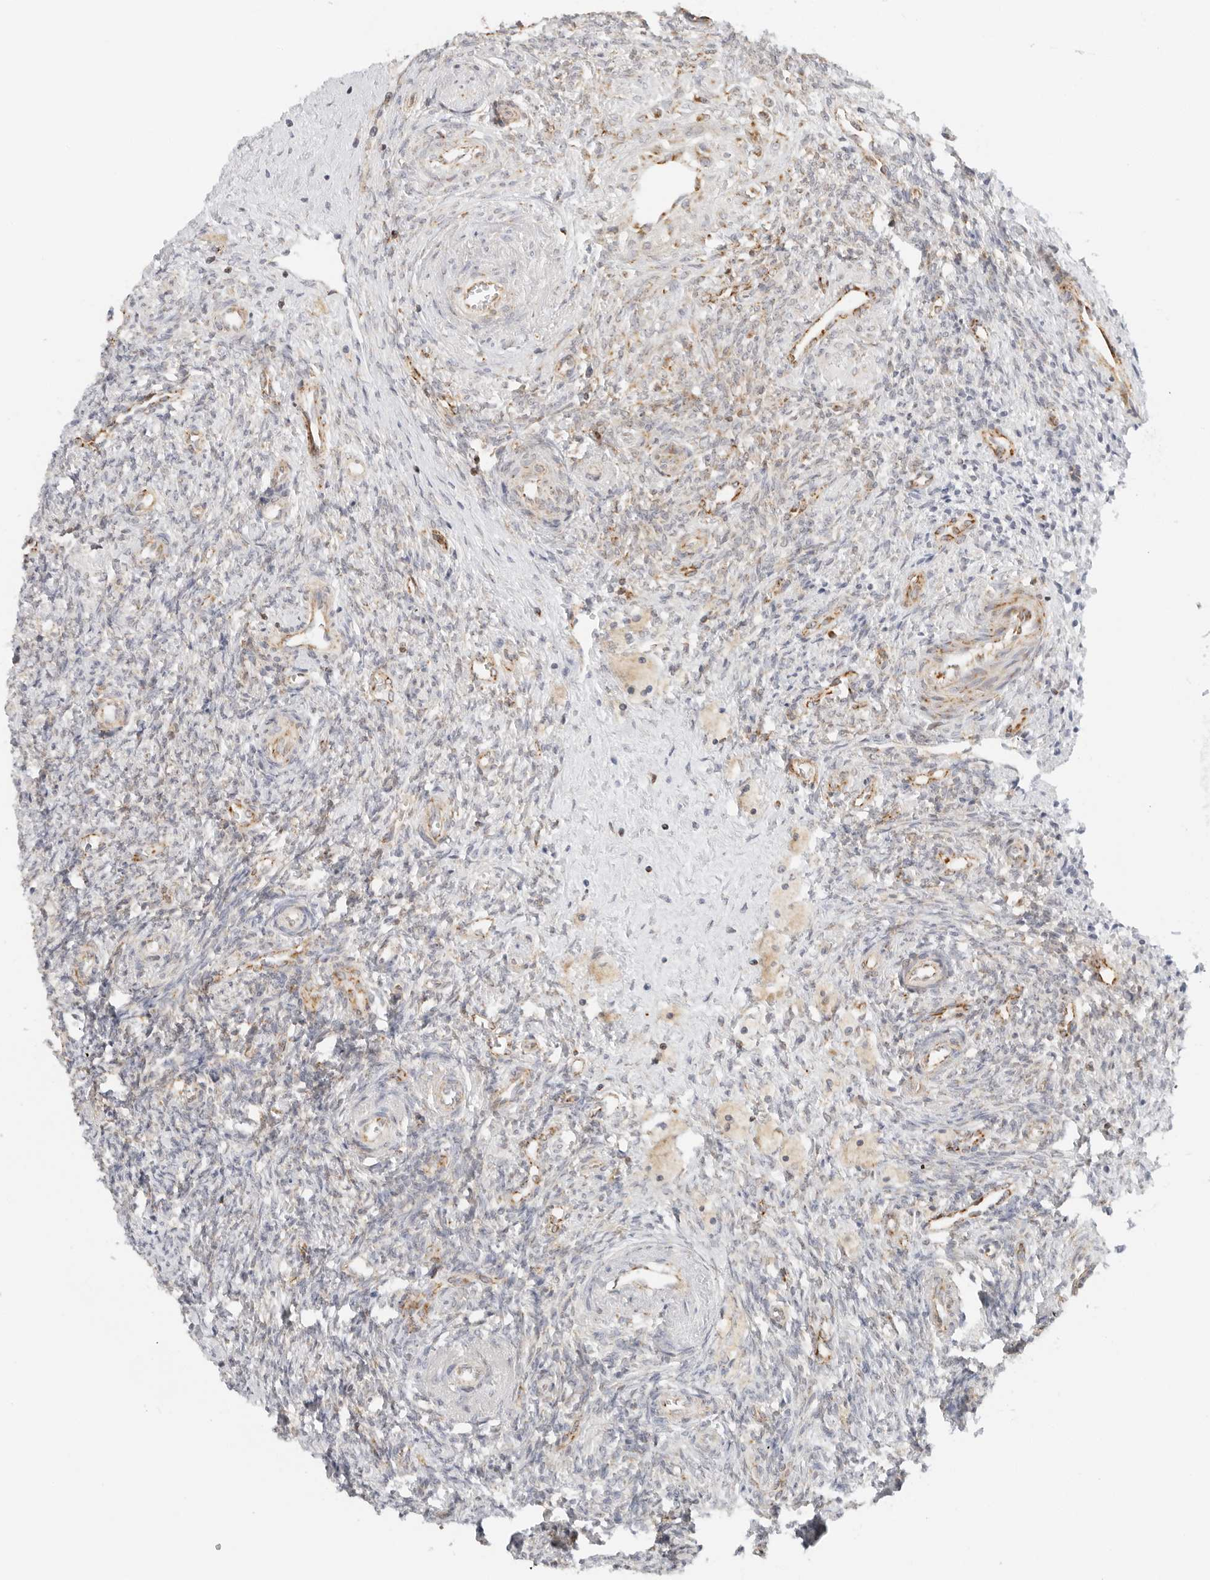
{"staining": {"intensity": "negative", "quantity": "none", "location": "none"}, "tissue": "ovary", "cell_type": "Ovarian stroma cells", "image_type": "normal", "snomed": [{"axis": "morphology", "description": "Normal tissue, NOS"}, {"axis": "topography", "description": "Ovary"}], "caption": "This is an immunohistochemistry image of normal human ovary. There is no expression in ovarian stroma cells.", "gene": "RC3H1", "patient": {"sex": "female", "age": 41}}